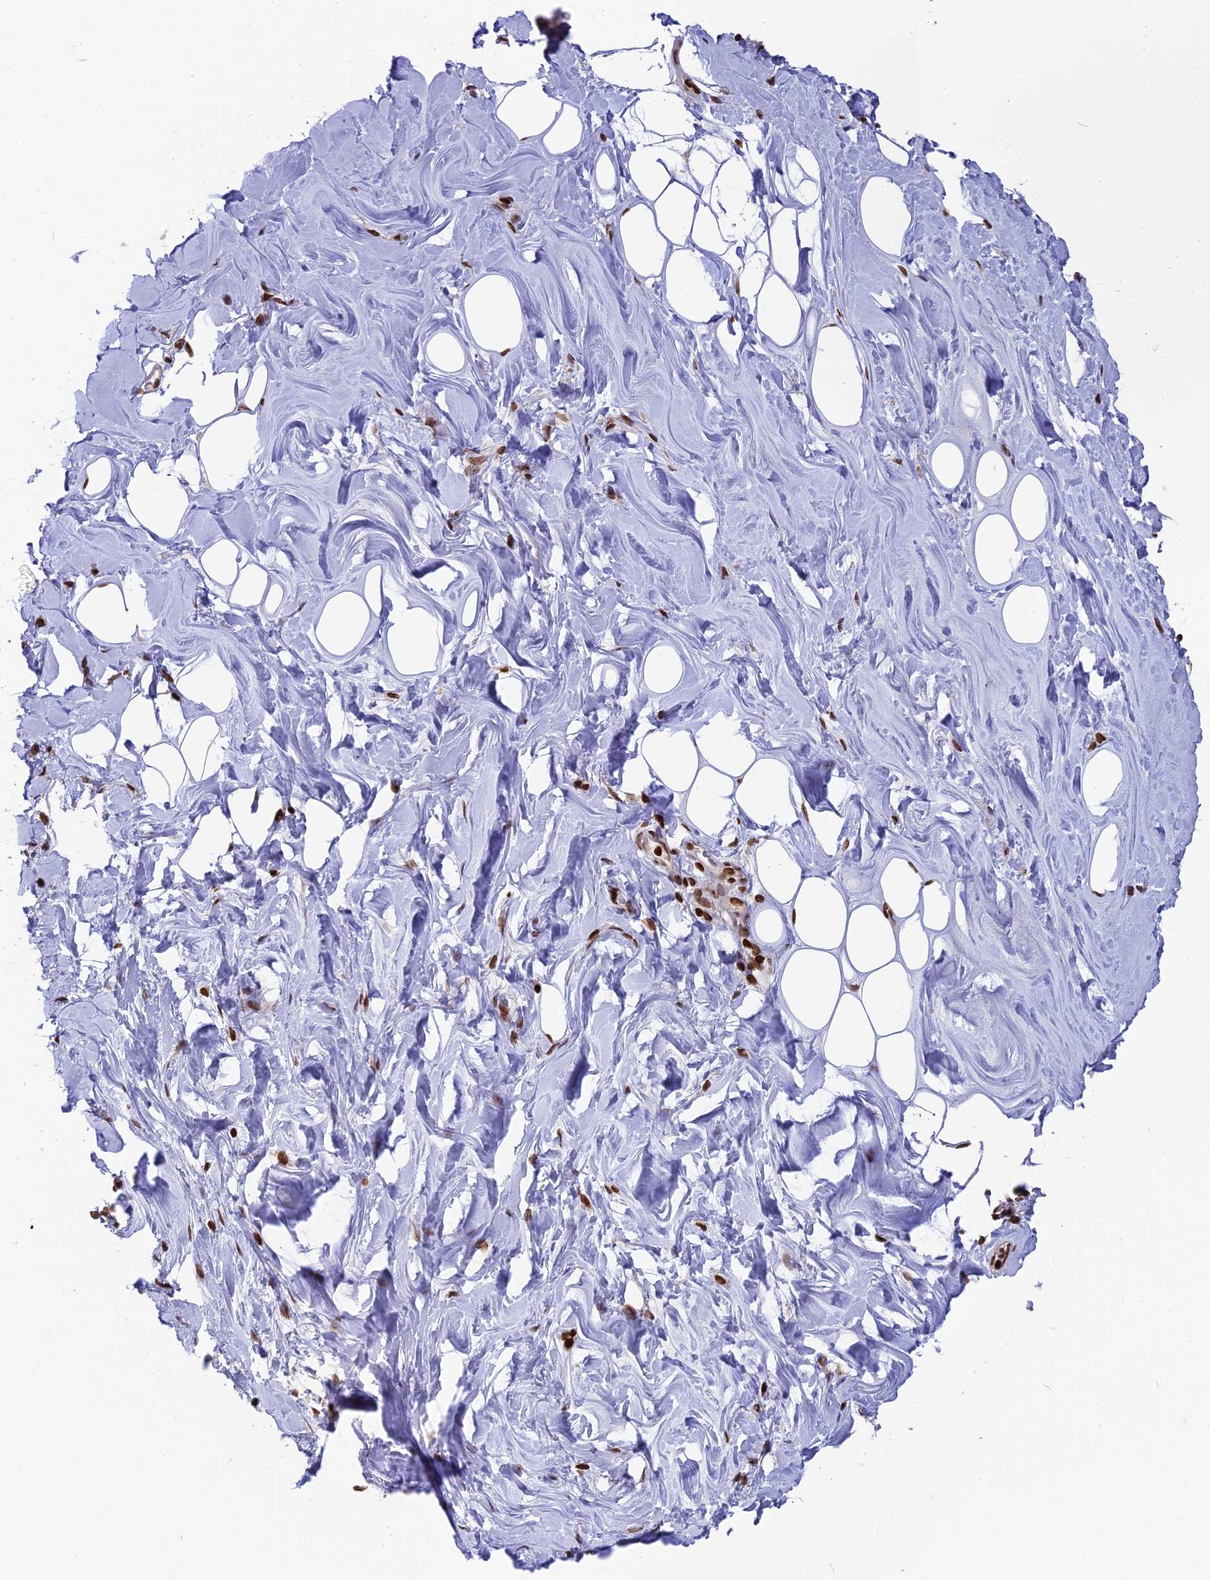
{"staining": {"intensity": "strong", "quantity": ">75%", "location": "nuclear"}, "tissue": "adipose tissue", "cell_type": "Adipocytes", "image_type": "normal", "snomed": [{"axis": "morphology", "description": "Normal tissue, NOS"}, {"axis": "topography", "description": "Breast"}], "caption": "IHC photomicrograph of normal adipose tissue: adipose tissue stained using IHC displays high levels of strong protein expression localized specifically in the nuclear of adipocytes, appearing as a nuclear brown color.", "gene": "TET2", "patient": {"sex": "female", "age": 26}}